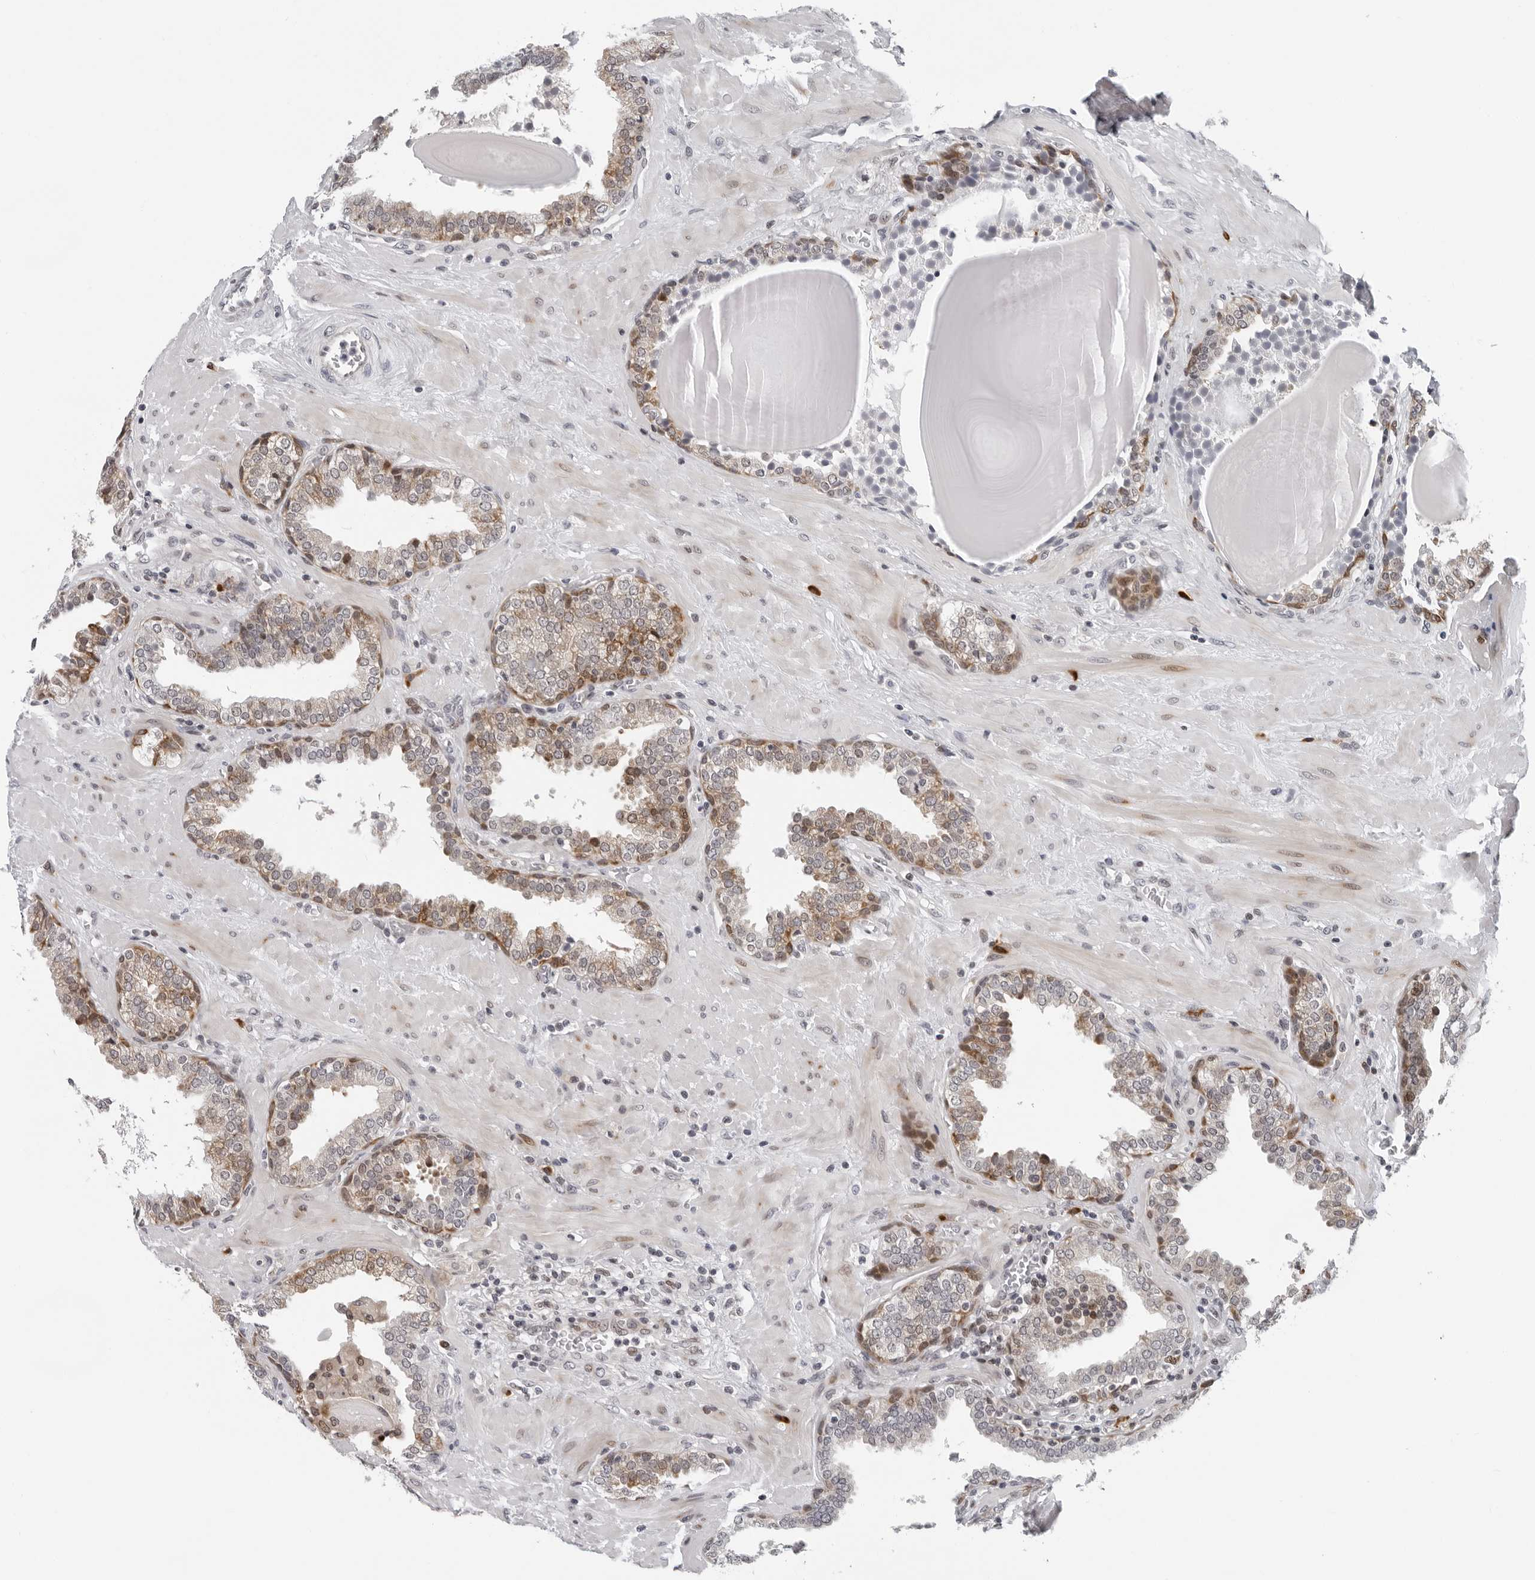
{"staining": {"intensity": "moderate", "quantity": "<25%", "location": "cytoplasmic/membranous"}, "tissue": "prostate", "cell_type": "Glandular cells", "image_type": "normal", "snomed": [{"axis": "morphology", "description": "Normal tissue, NOS"}, {"axis": "topography", "description": "Prostate"}], "caption": "The photomicrograph demonstrates a brown stain indicating the presence of a protein in the cytoplasmic/membranous of glandular cells in prostate. (DAB (3,3'-diaminobenzidine) IHC with brightfield microscopy, high magnification).", "gene": "PIP4K2C", "patient": {"sex": "male", "age": 51}}